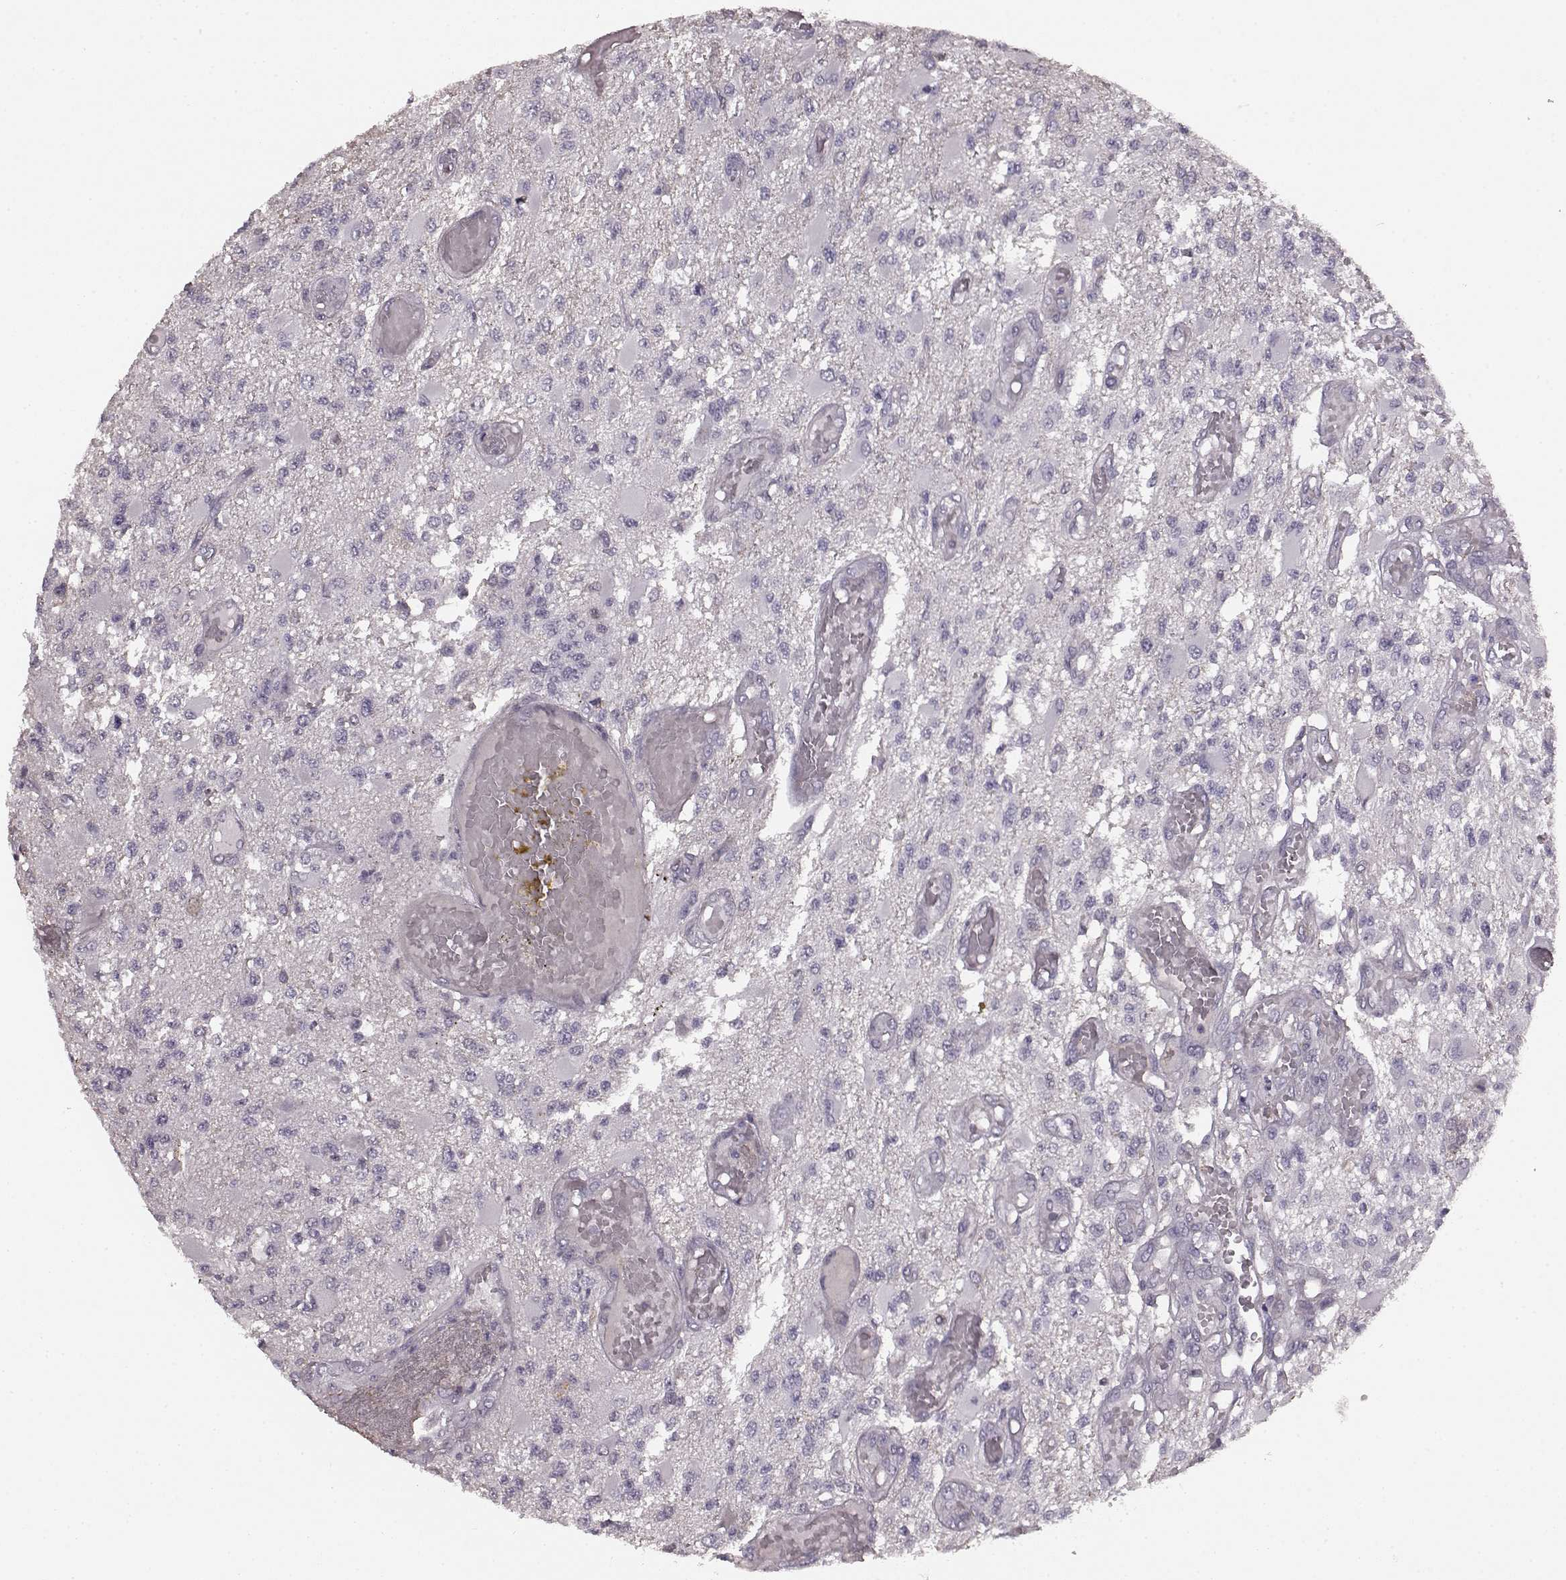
{"staining": {"intensity": "negative", "quantity": "none", "location": "none"}, "tissue": "glioma", "cell_type": "Tumor cells", "image_type": "cancer", "snomed": [{"axis": "morphology", "description": "Glioma, malignant, High grade"}, {"axis": "topography", "description": "Brain"}], "caption": "IHC photomicrograph of neoplastic tissue: glioma stained with DAB displays no significant protein positivity in tumor cells.", "gene": "PDCD1", "patient": {"sex": "female", "age": 63}}